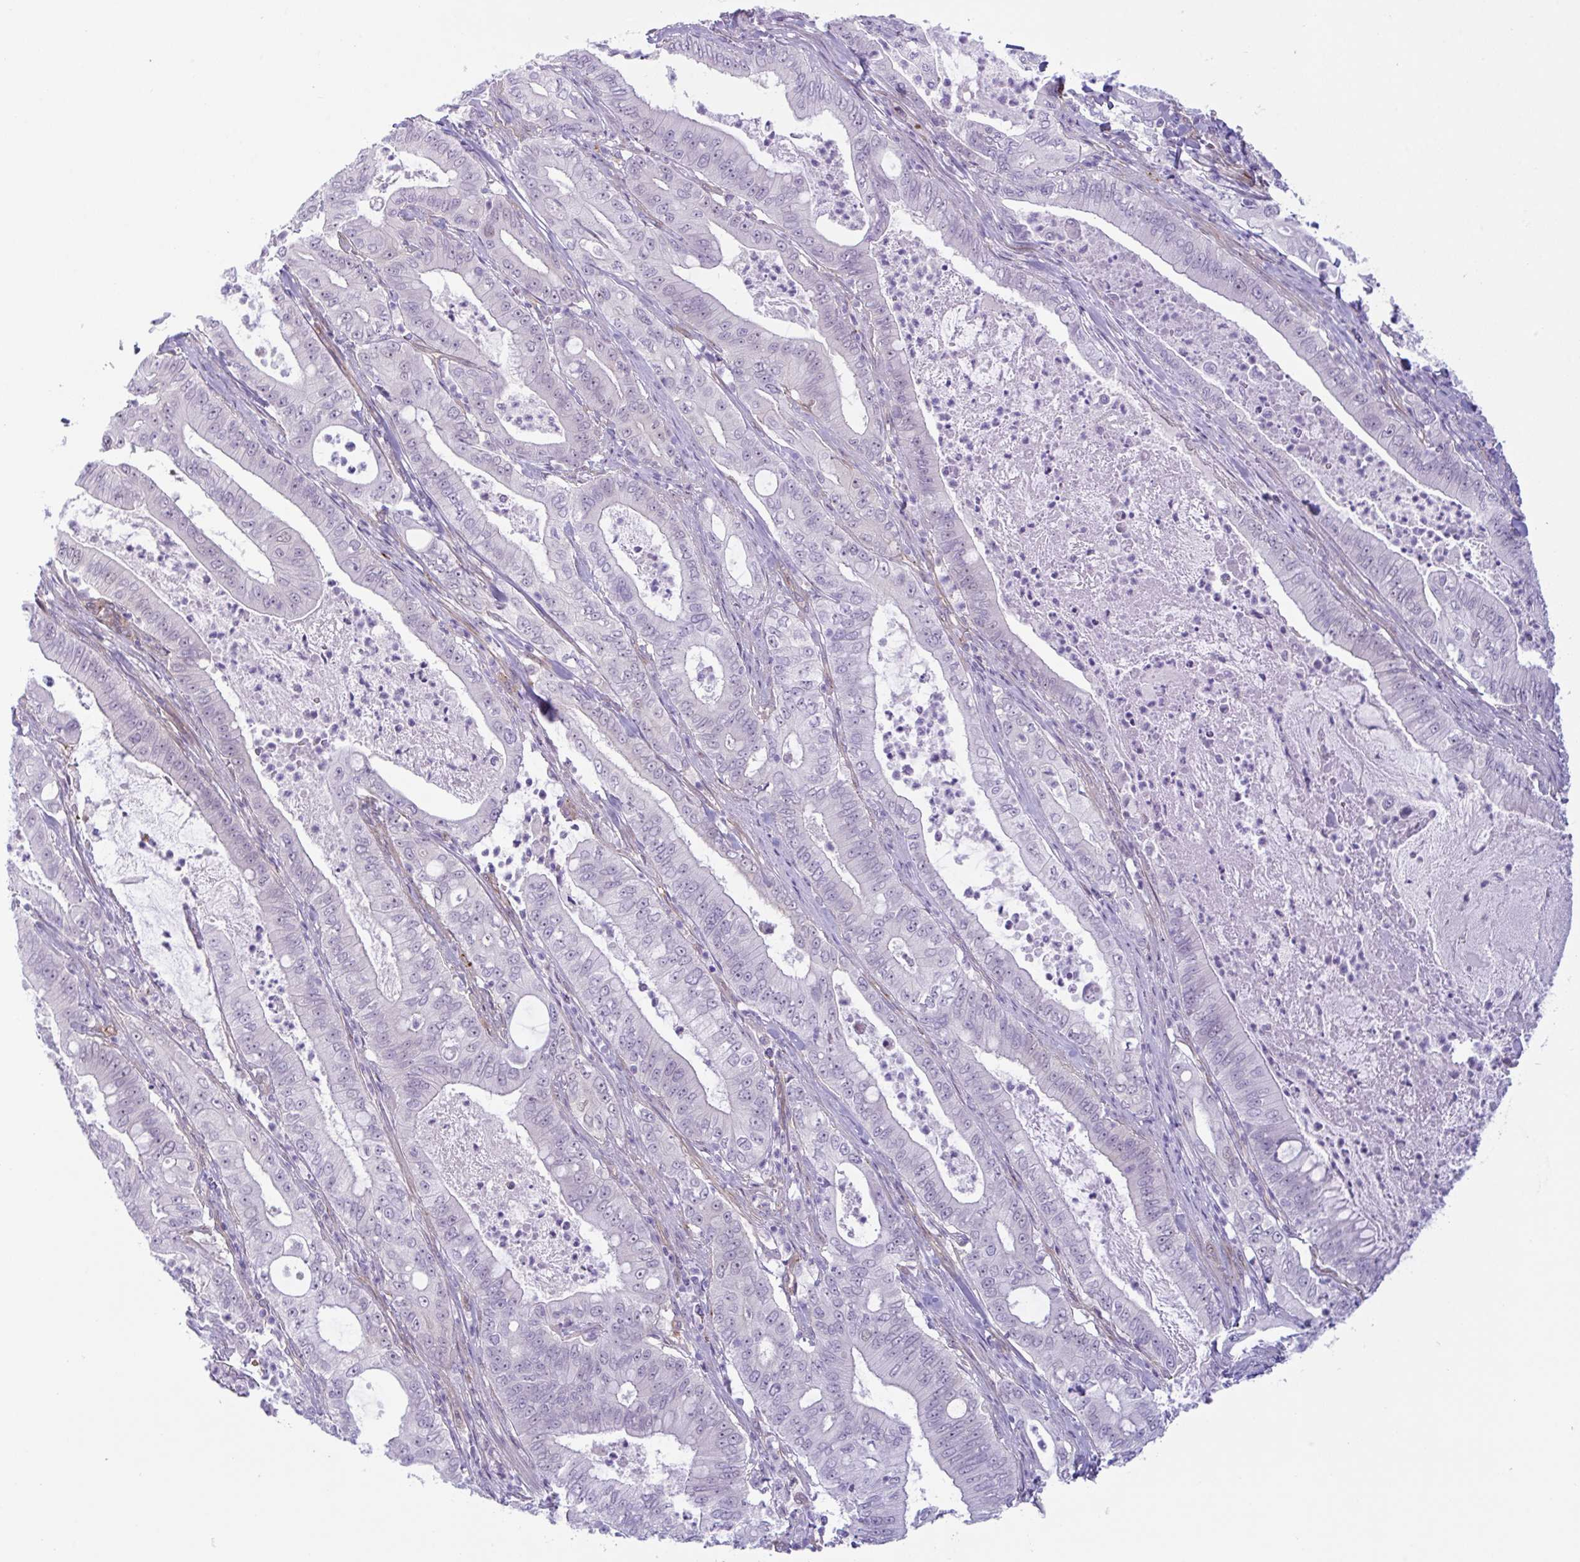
{"staining": {"intensity": "negative", "quantity": "none", "location": "none"}, "tissue": "pancreatic cancer", "cell_type": "Tumor cells", "image_type": "cancer", "snomed": [{"axis": "morphology", "description": "Adenocarcinoma, NOS"}, {"axis": "topography", "description": "Pancreas"}], "caption": "Human adenocarcinoma (pancreatic) stained for a protein using immunohistochemistry (IHC) shows no expression in tumor cells.", "gene": "PRRT4", "patient": {"sex": "male", "age": 71}}